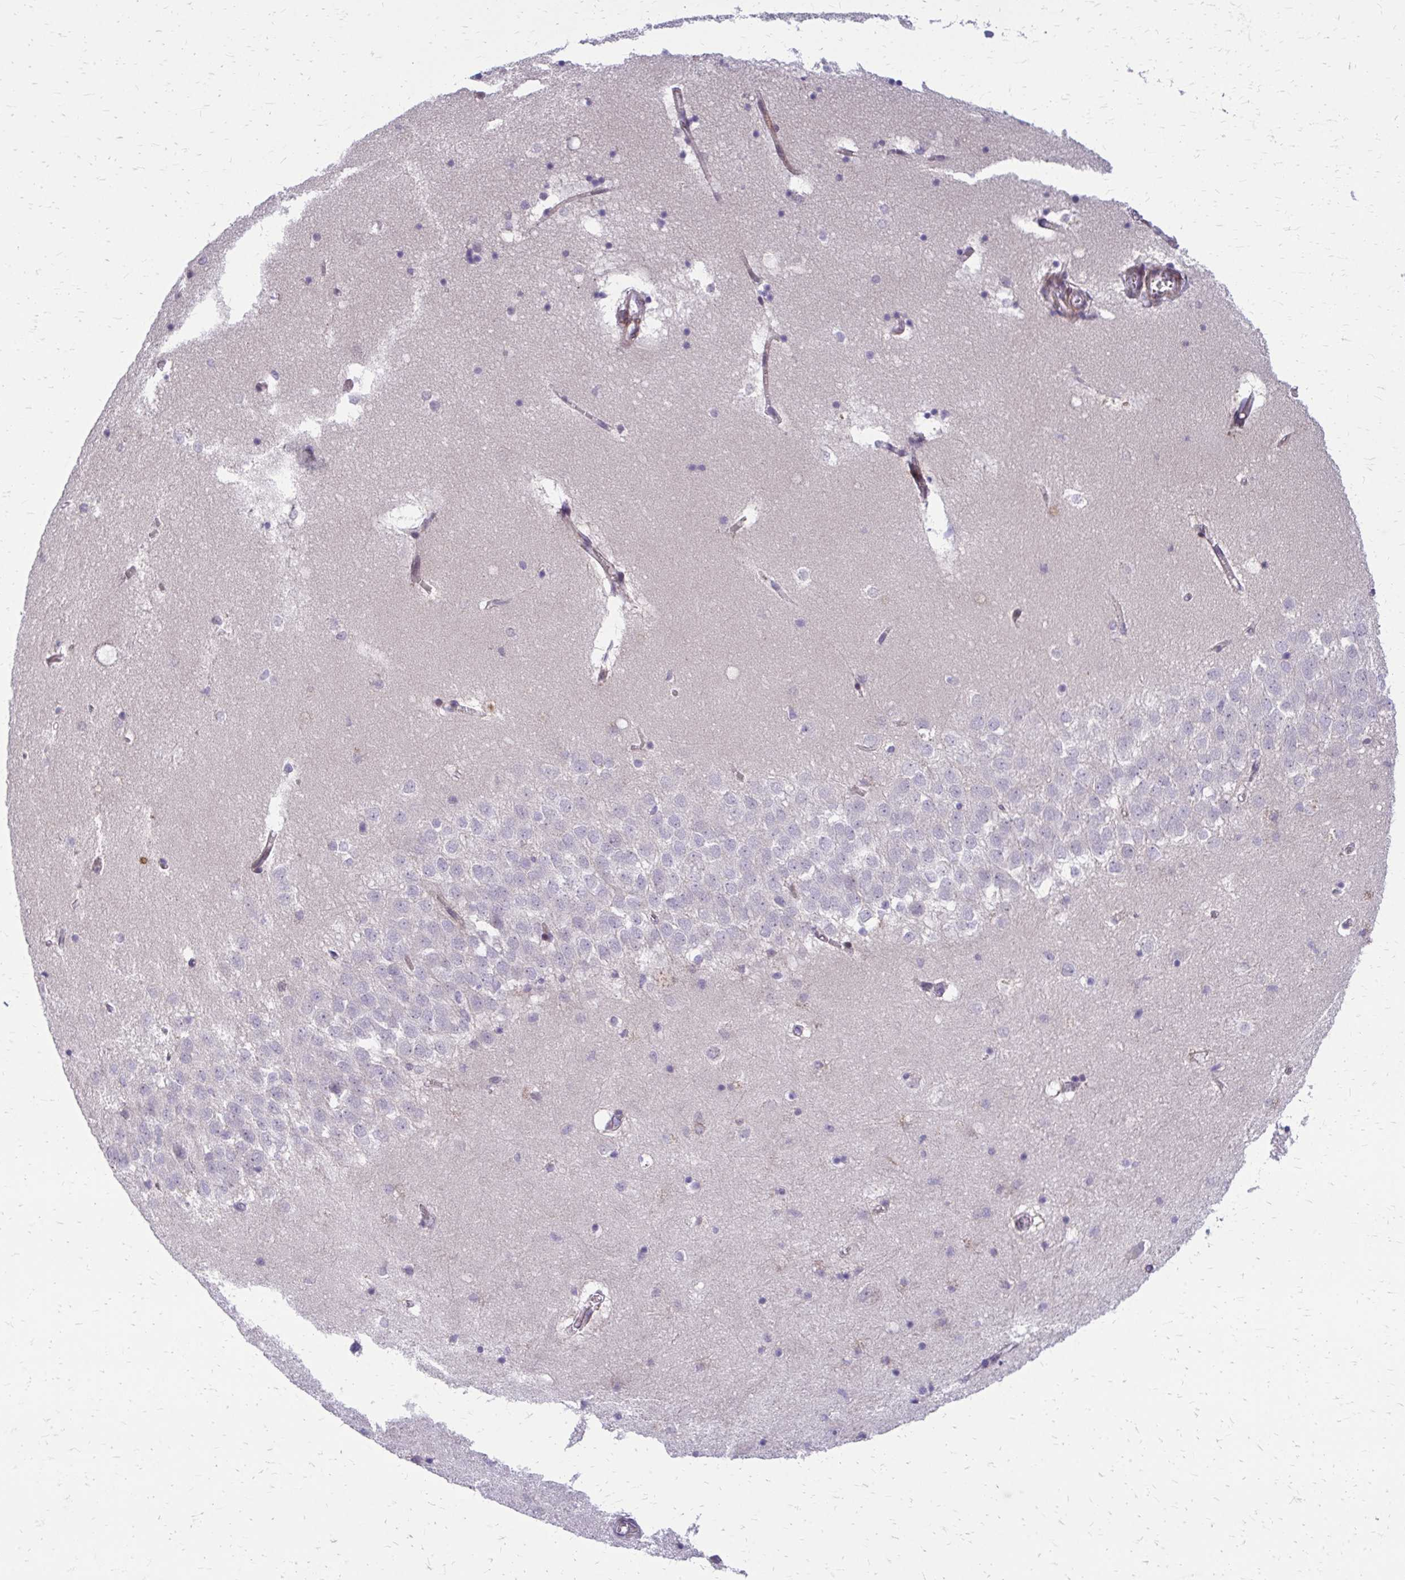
{"staining": {"intensity": "negative", "quantity": "none", "location": "none"}, "tissue": "hippocampus", "cell_type": "Glial cells", "image_type": "normal", "snomed": [{"axis": "morphology", "description": "Normal tissue, NOS"}, {"axis": "topography", "description": "Hippocampus"}], "caption": "High power microscopy photomicrograph of an immunohistochemistry micrograph of benign hippocampus, revealing no significant positivity in glial cells.", "gene": "ANKRD30B", "patient": {"sex": "male", "age": 58}}